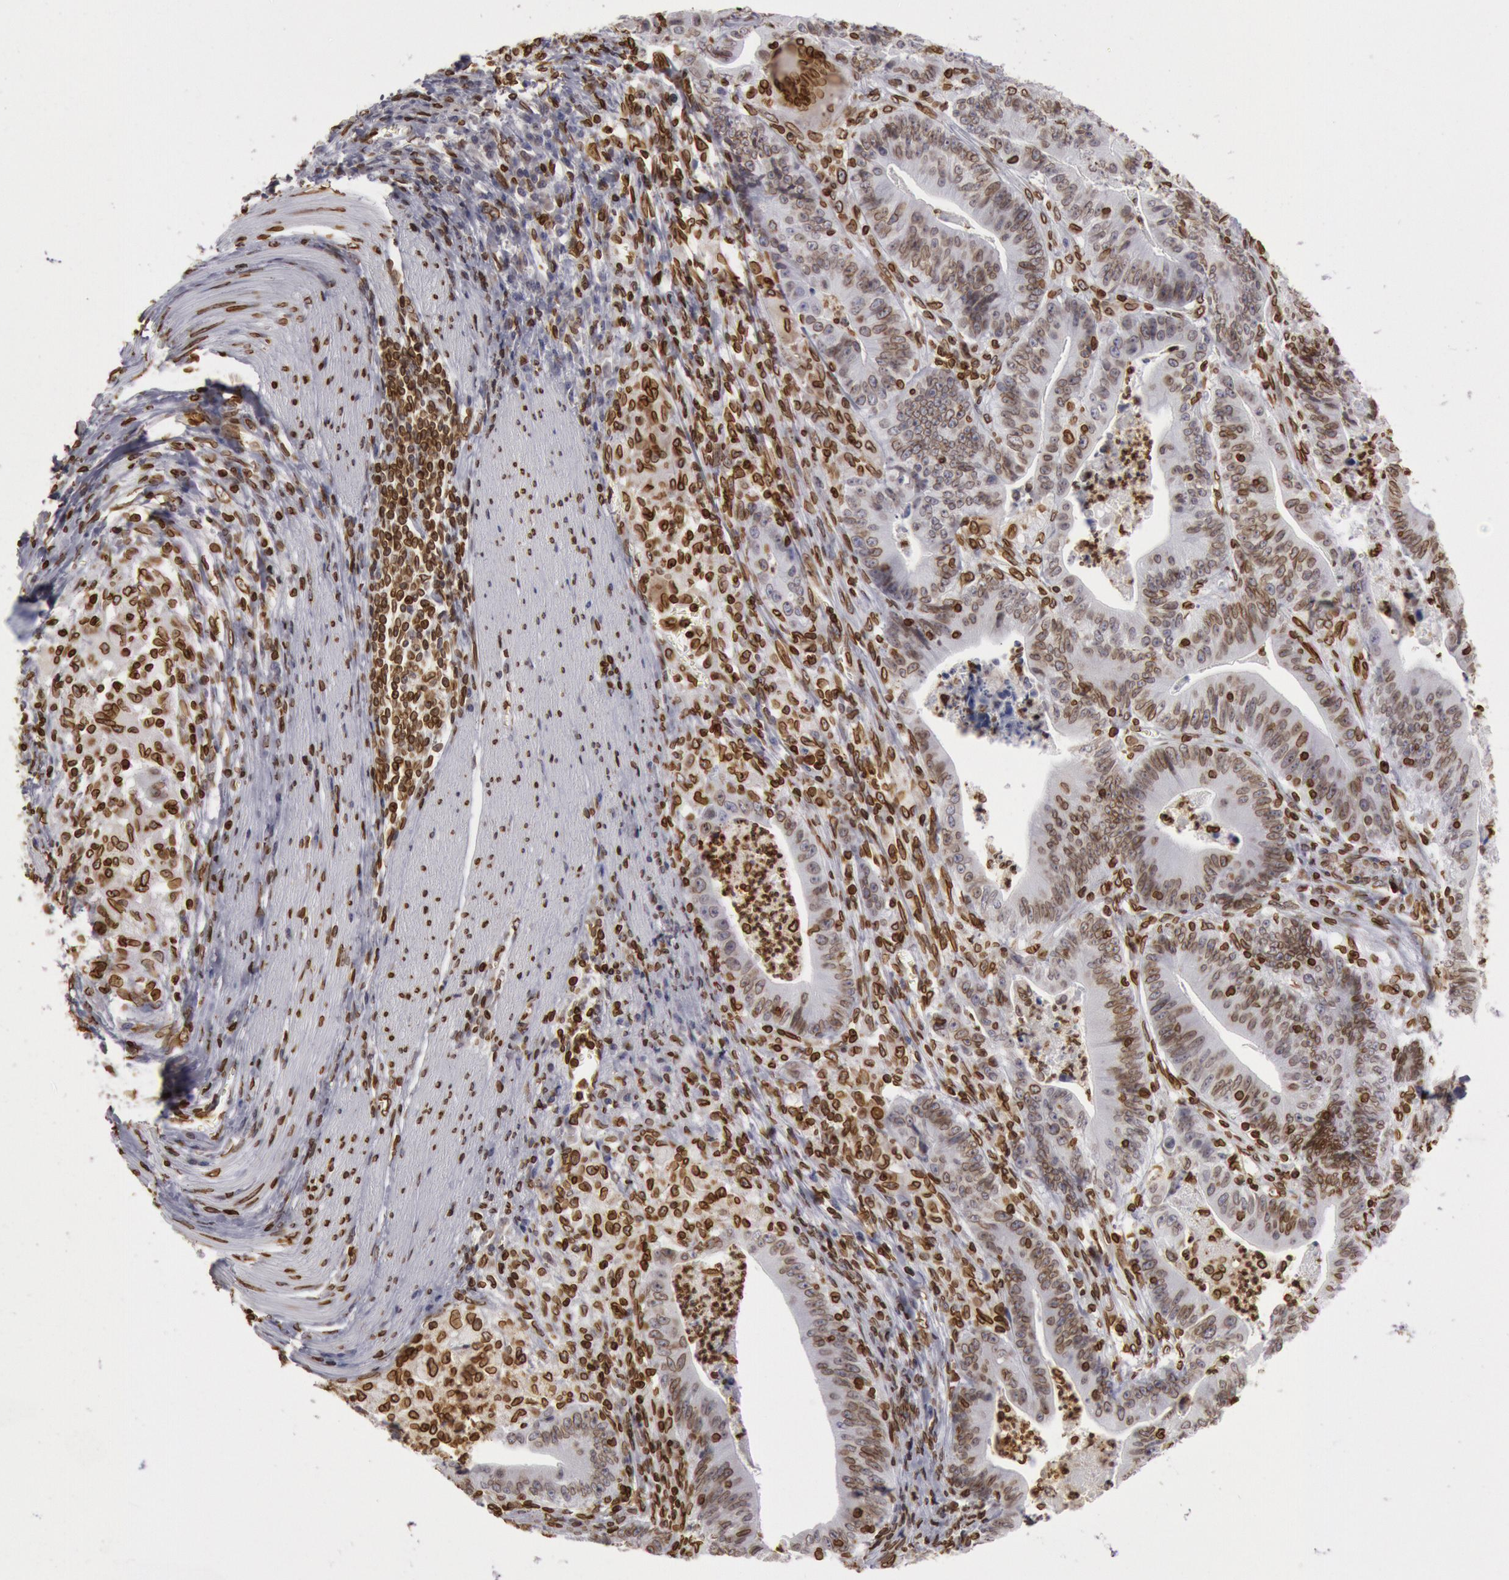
{"staining": {"intensity": "weak", "quantity": ">75%", "location": "cytoplasmic/membranous,nuclear"}, "tissue": "stomach cancer", "cell_type": "Tumor cells", "image_type": "cancer", "snomed": [{"axis": "morphology", "description": "Adenocarcinoma, NOS"}, {"axis": "topography", "description": "Stomach, lower"}], "caption": "DAB (3,3'-diaminobenzidine) immunohistochemical staining of stomach adenocarcinoma displays weak cytoplasmic/membranous and nuclear protein positivity in about >75% of tumor cells.", "gene": "SUN2", "patient": {"sex": "female", "age": 86}}